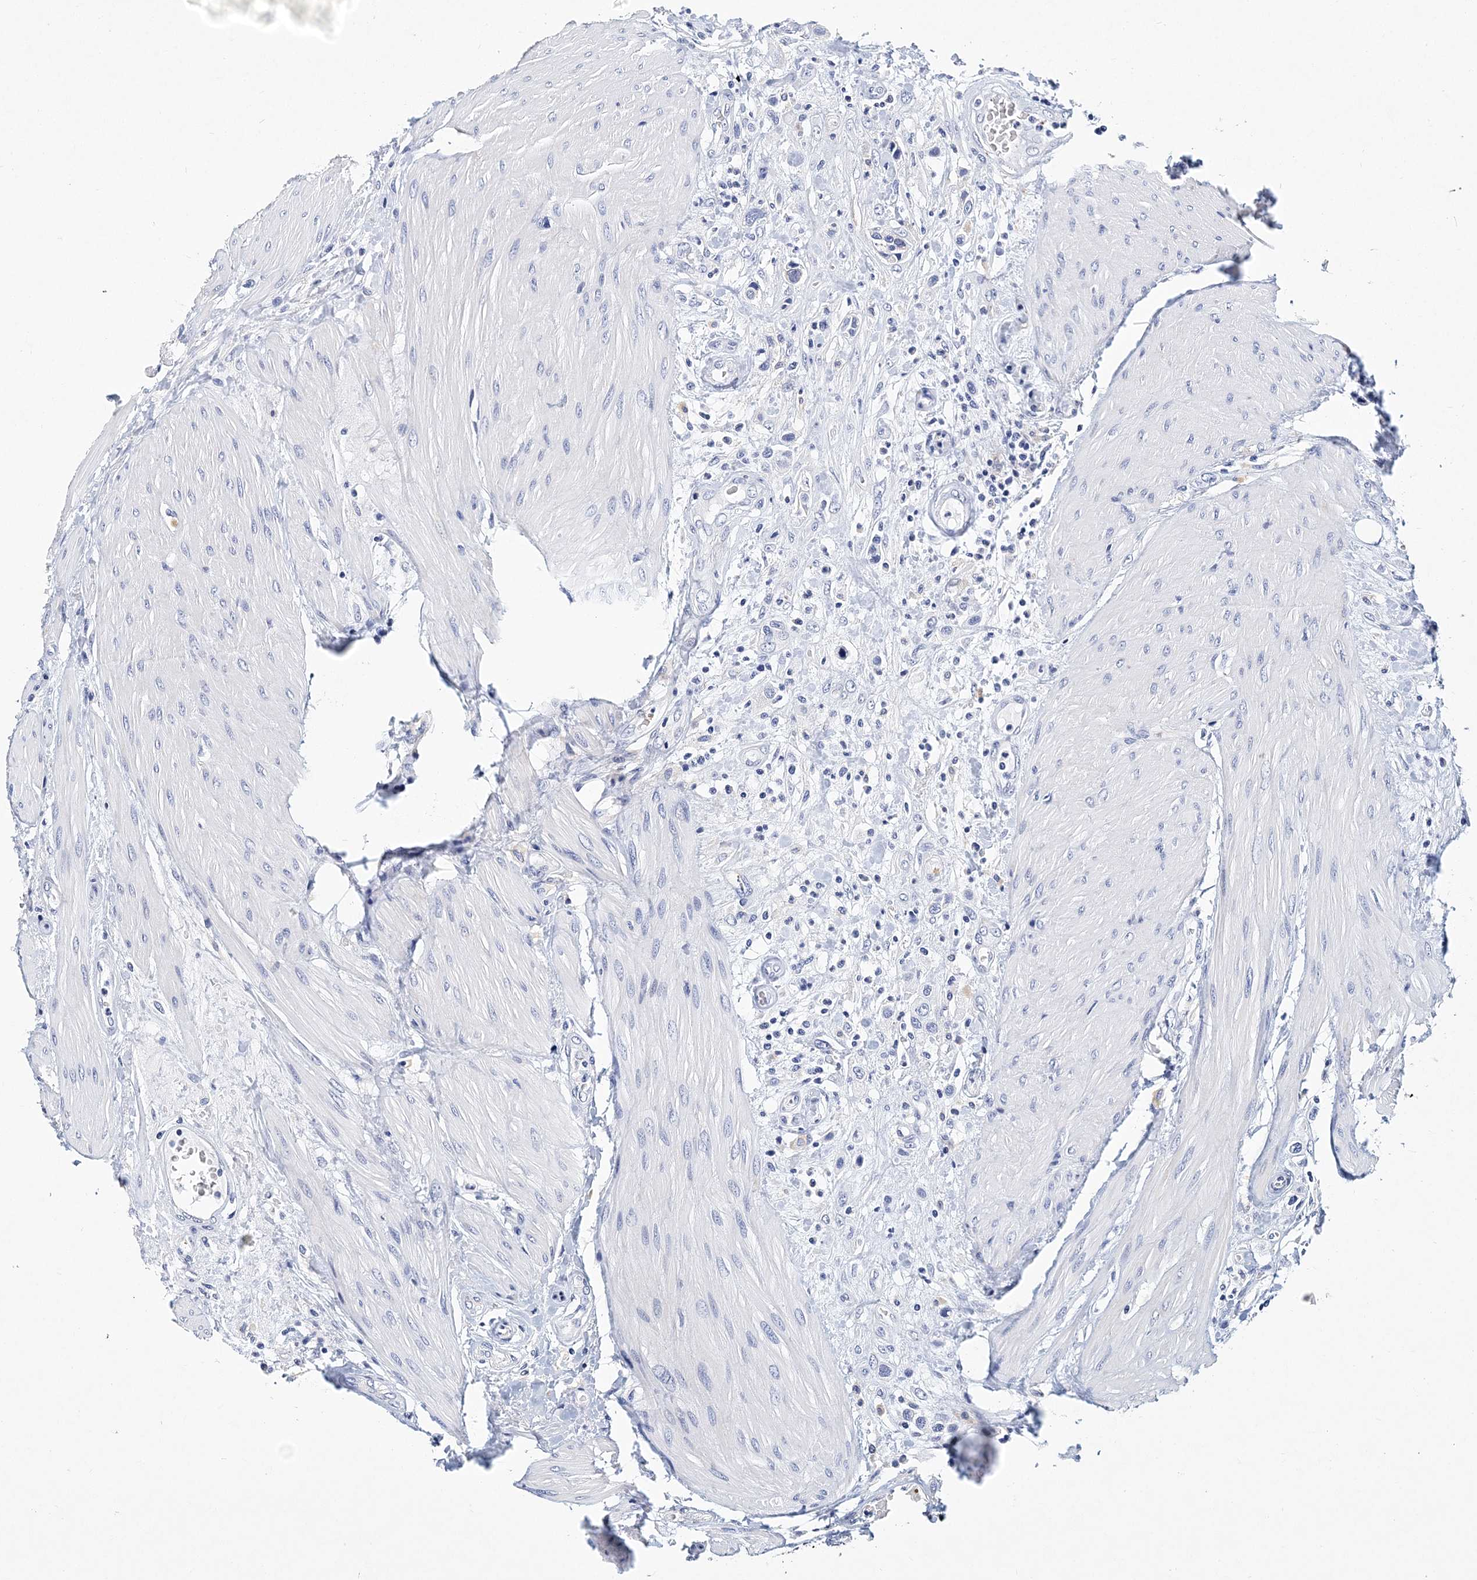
{"staining": {"intensity": "negative", "quantity": "none", "location": "none"}, "tissue": "urothelial cancer", "cell_type": "Tumor cells", "image_type": "cancer", "snomed": [{"axis": "morphology", "description": "Urothelial carcinoma, High grade"}, {"axis": "topography", "description": "Urinary bladder"}], "caption": "Immunohistochemical staining of urothelial cancer displays no significant expression in tumor cells.", "gene": "ITGA2B", "patient": {"sex": "male", "age": 50}}